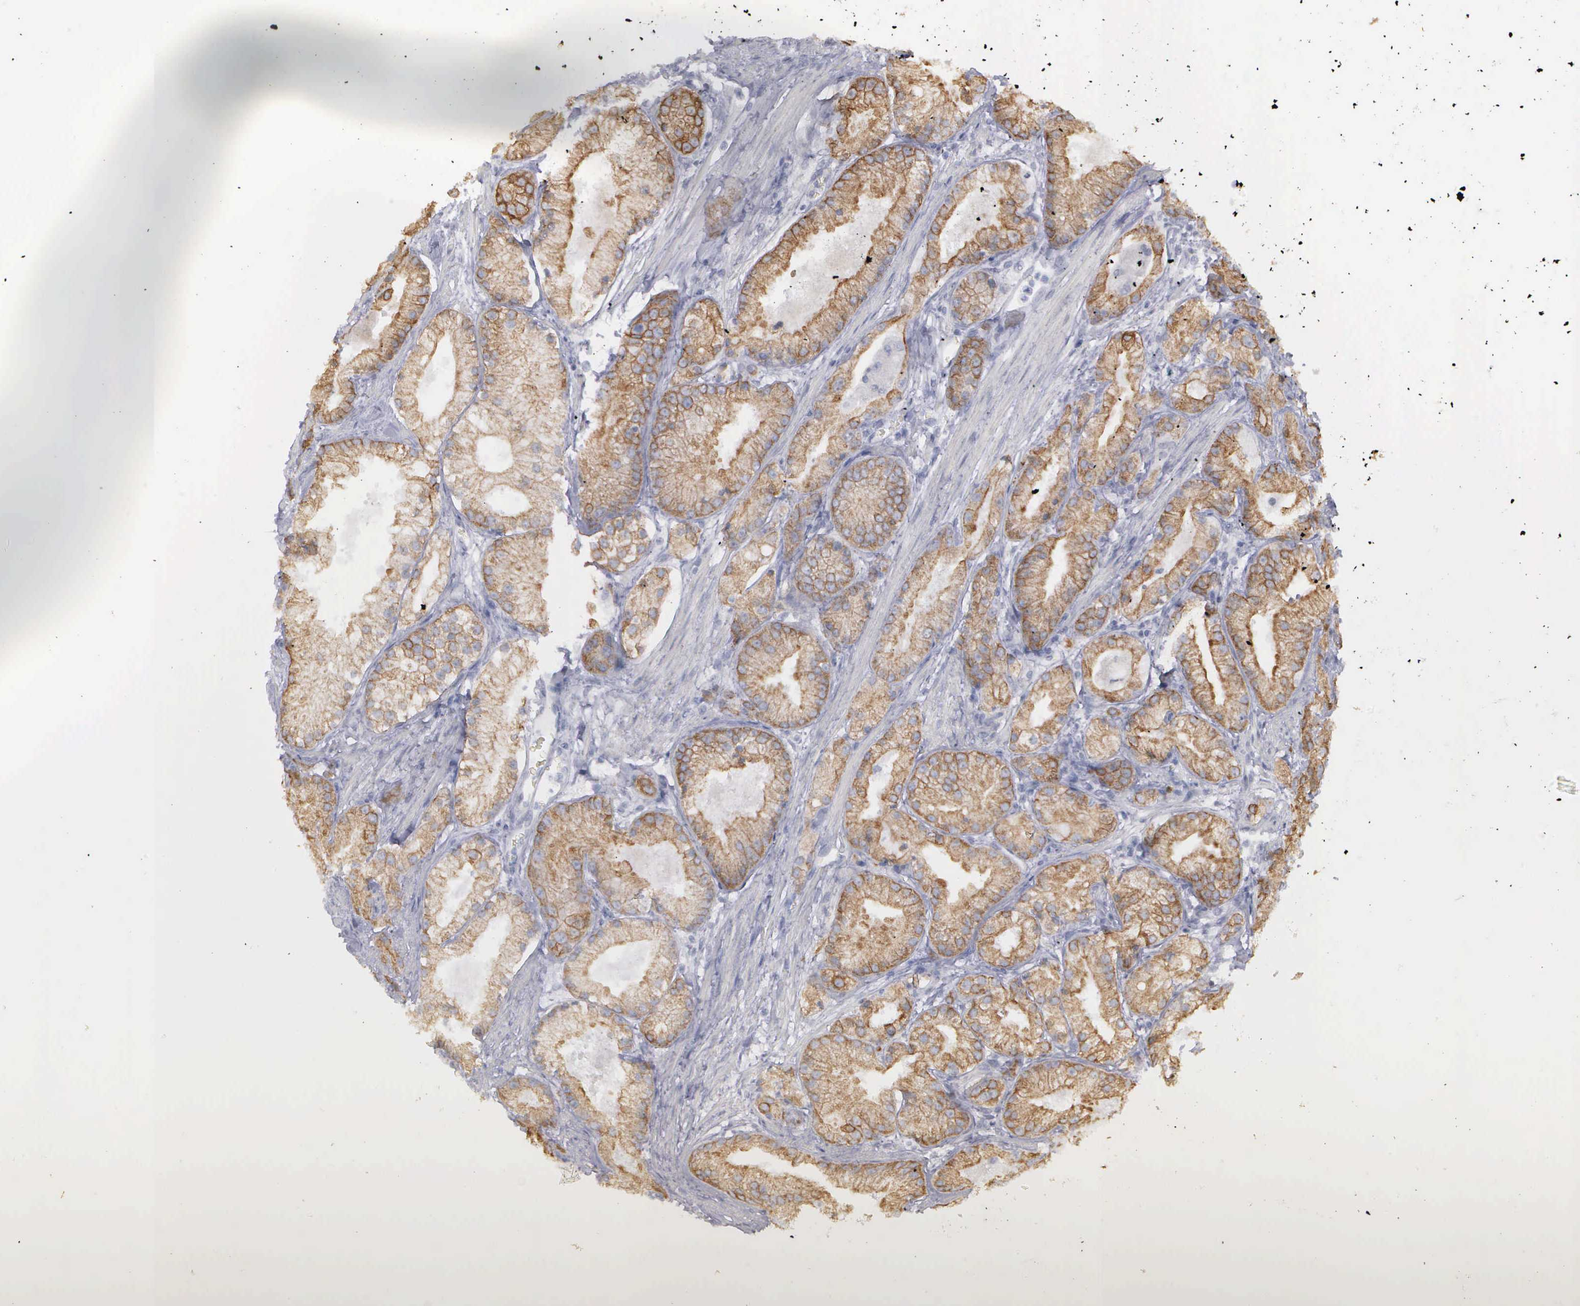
{"staining": {"intensity": "moderate", "quantity": ">75%", "location": "cytoplasmic/membranous"}, "tissue": "prostate cancer", "cell_type": "Tumor cells", "image_type": "cancer", "snomed": [{"axis": "morphology", "description": "Adenocarcinoma, Medium grade"}, {"axis": "topography", "description": "Prostate"}], "caption": "A histopathology image of prostate cancer stained for a protein shows moderate cytoplasmic/membranous brown staining in tumor cells.", "gene": "WDR89", "patient": {"sex": "male", "age": 72}}